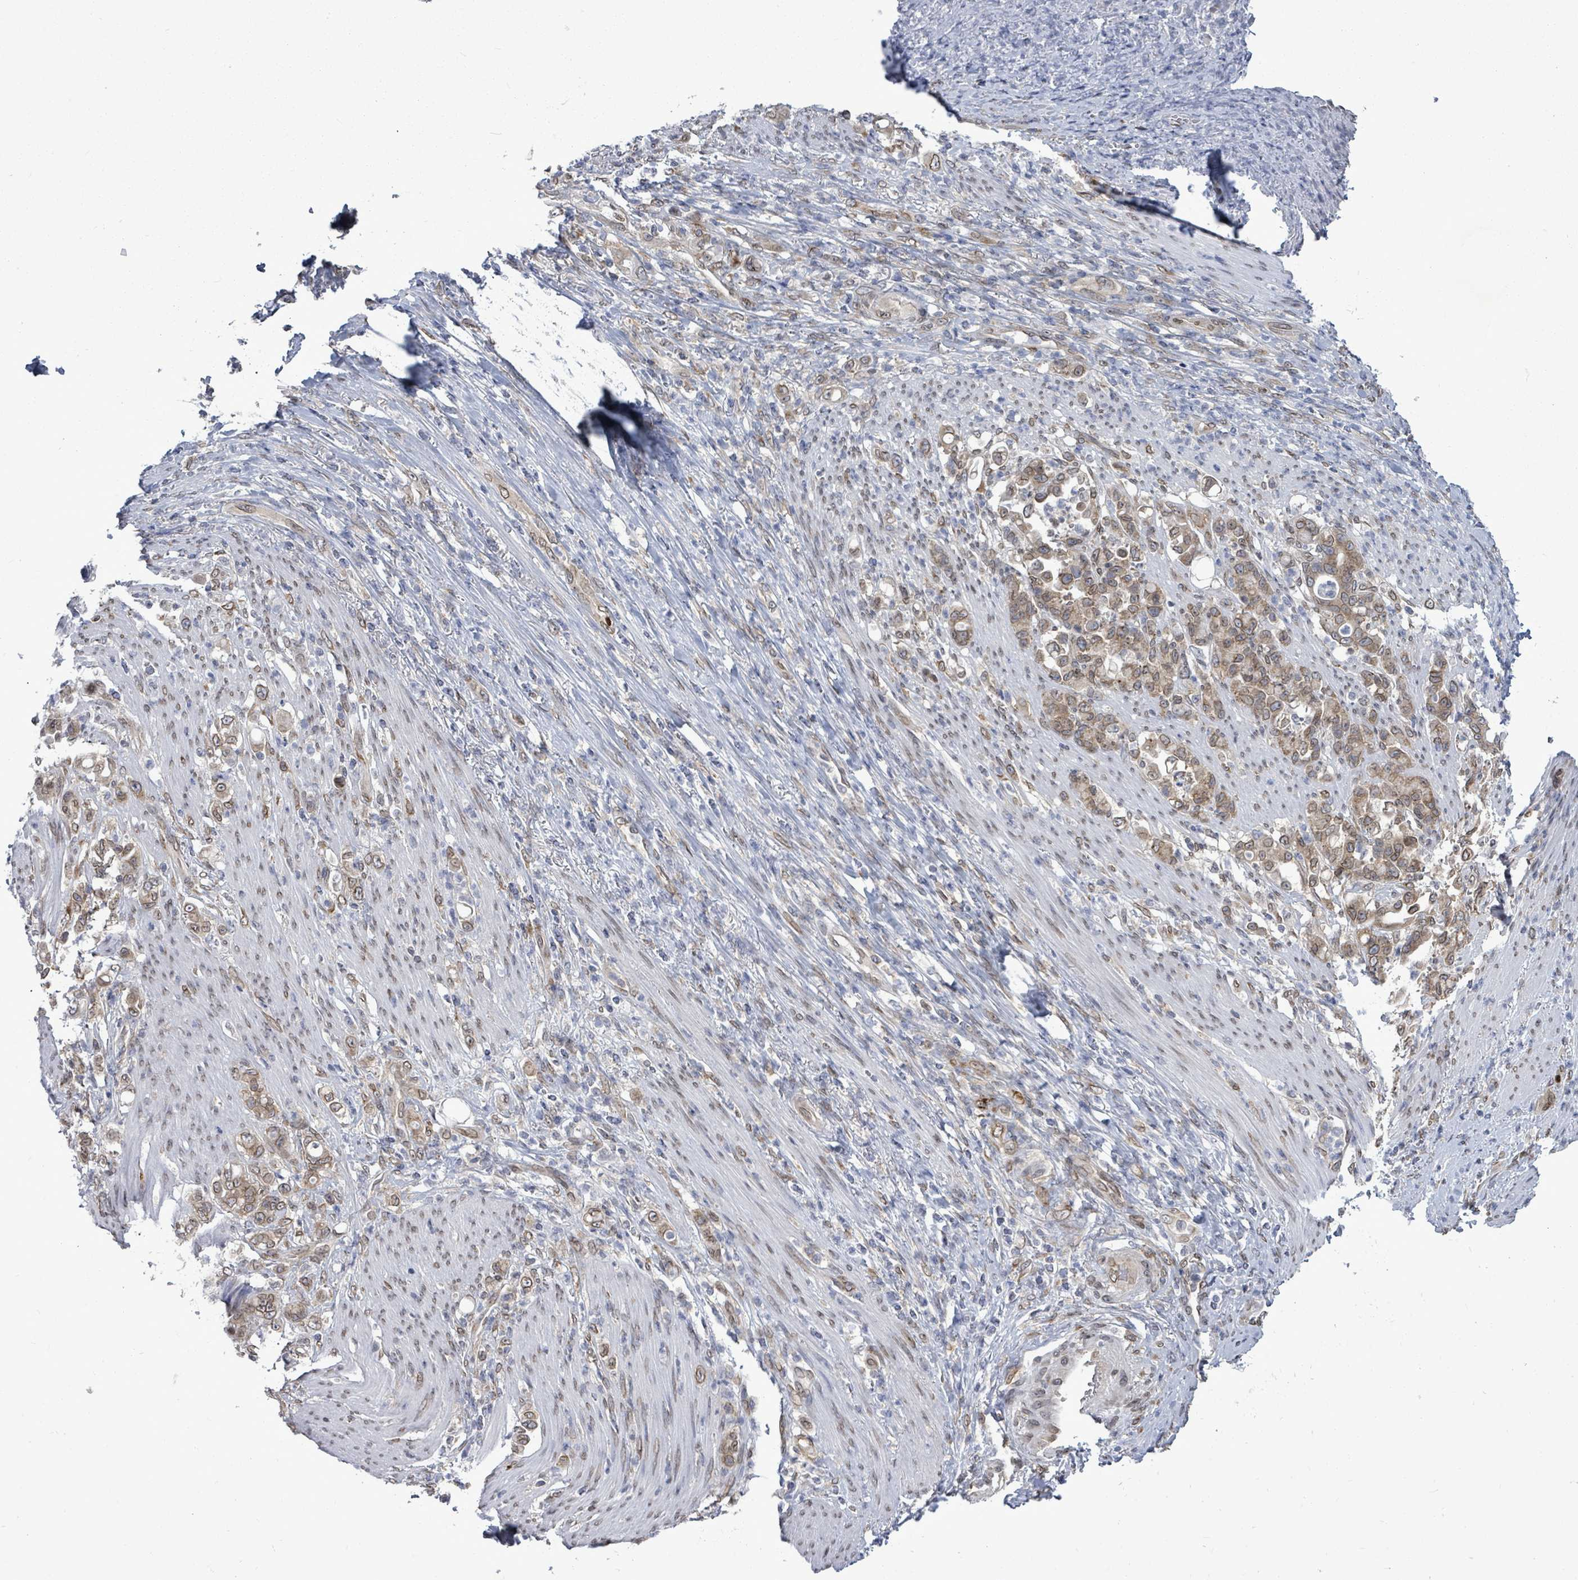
{"staining": {"intensity": "weak", "quantity": ">75%", "location": "cytoplasmic/membranous,nuclear"}, "tissue": "stomach cancer", "cell_type": "Tumor cells", "image_type": "cancer", "snomed": [{"axis": "morphology", "description": "Normal tissue, NOS"}, {"axis": "morphology", "description": "Adenocarcinoma, NOS"}, {"axis": "topography", "description": "Stomach"}], "caption": "Immunohistochemical staining of human adenocarcinoma (stomach) demonstrates low levels of weak cytoplasmic/membranous and nuclear positivity in about >75% of tumor cells. The protein is stained brown, and the nuclei are stained in blue (DAB (3,3'-diaminobenzidine) IHC with brightfield microscopy, high magnification).", "gene": "ARFGAP1", "patient": {"sex": "female", "age": 79}}